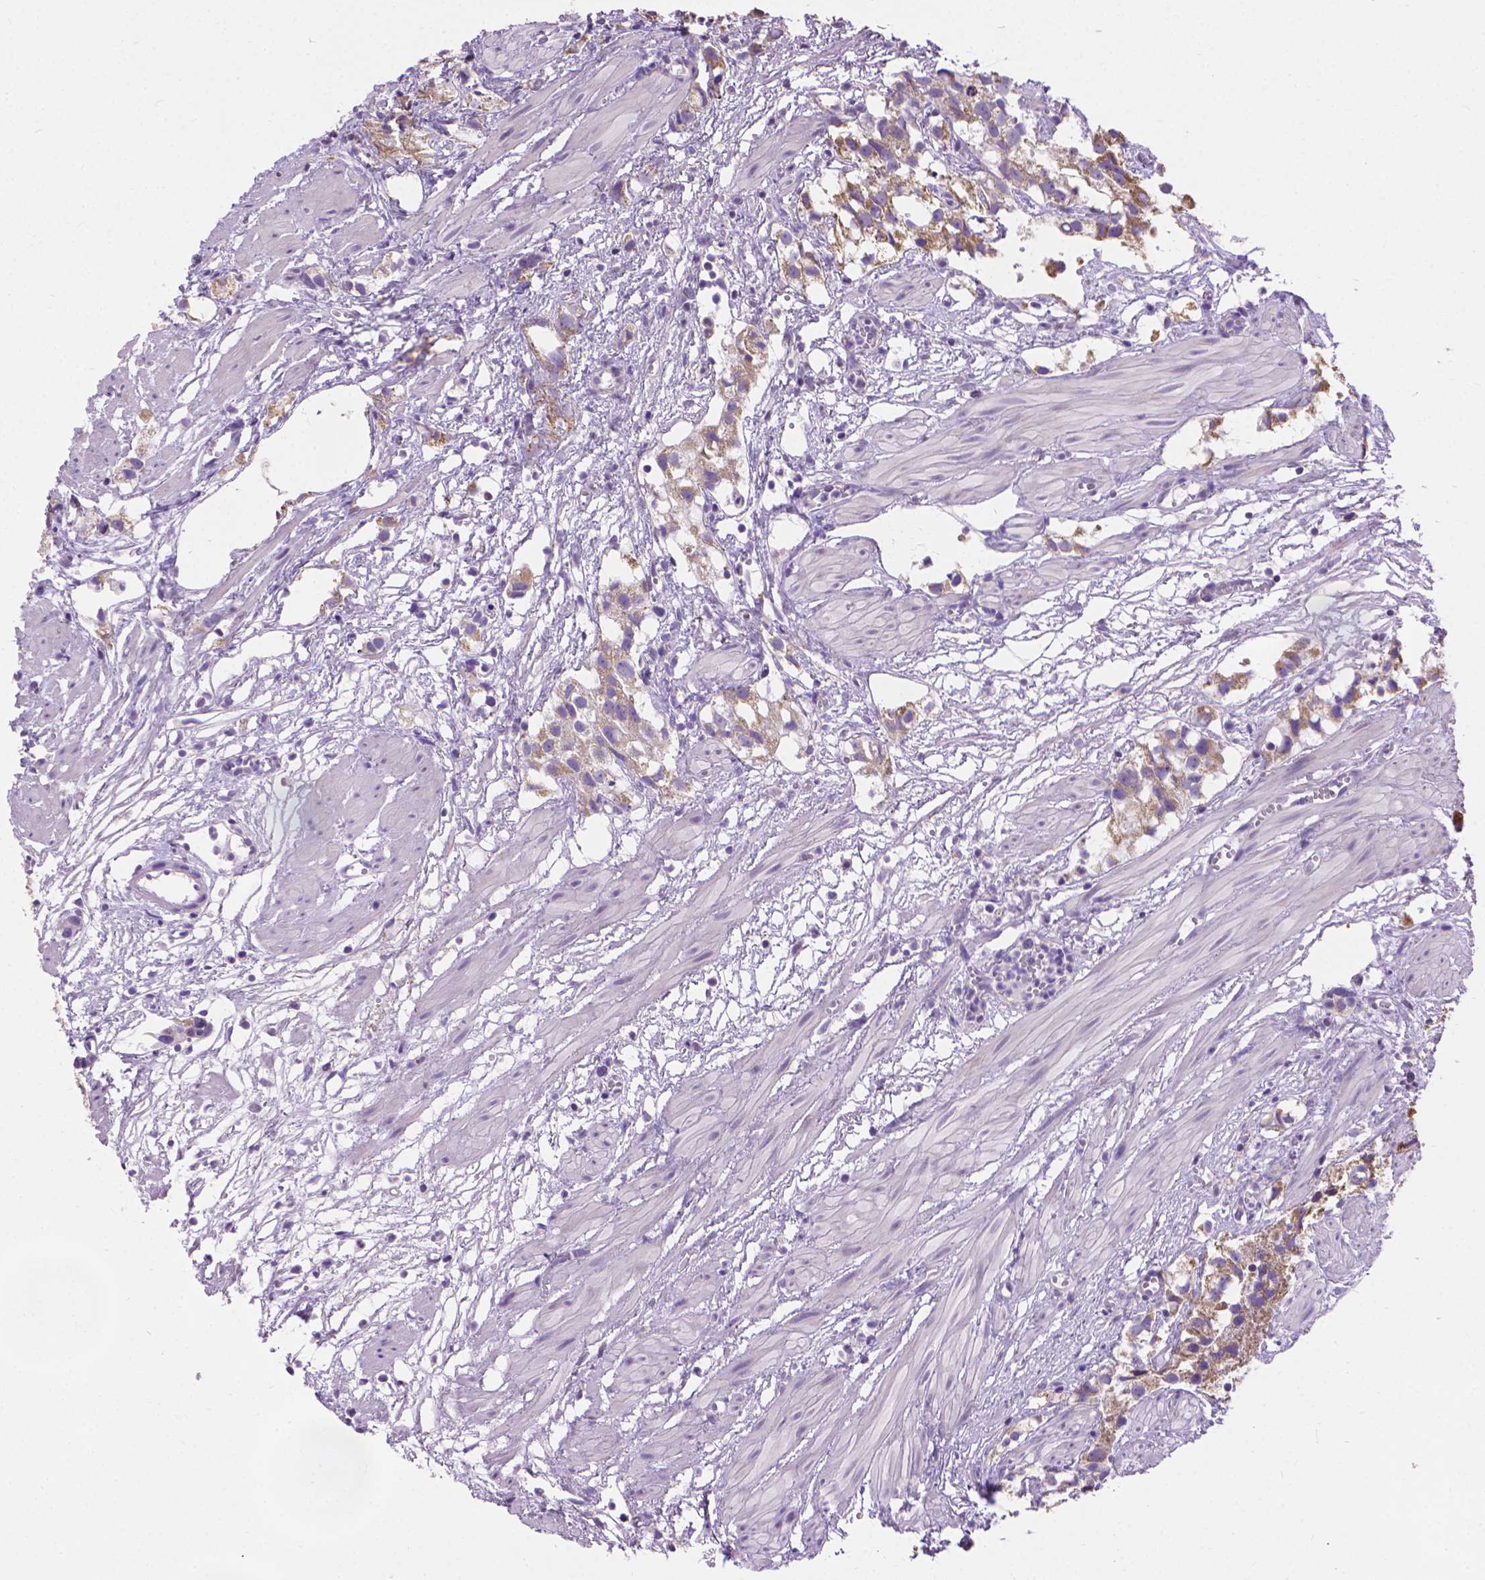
{"staining": {"intensity": "moderate", "quantity": ">75%", "location": "cytoplasmic/membranous"}, "tissue": "prostate cancer", "cell_type": "Tumor cells", "image_type": "cancer", "snomed": [{"axis": "morphology", "description": "Adenocarcinoma, High grade"}, {"axis": "topography", "description": "Prostate"}], "caption": "Approximately >75% of tumor cells in prostate cancer show moderate cytoplasmic/membranous protein staining as visualized by brown immunohistochemical staining.", "gene": "SYN1", "patient": {"sex": "male", "age": 68}}